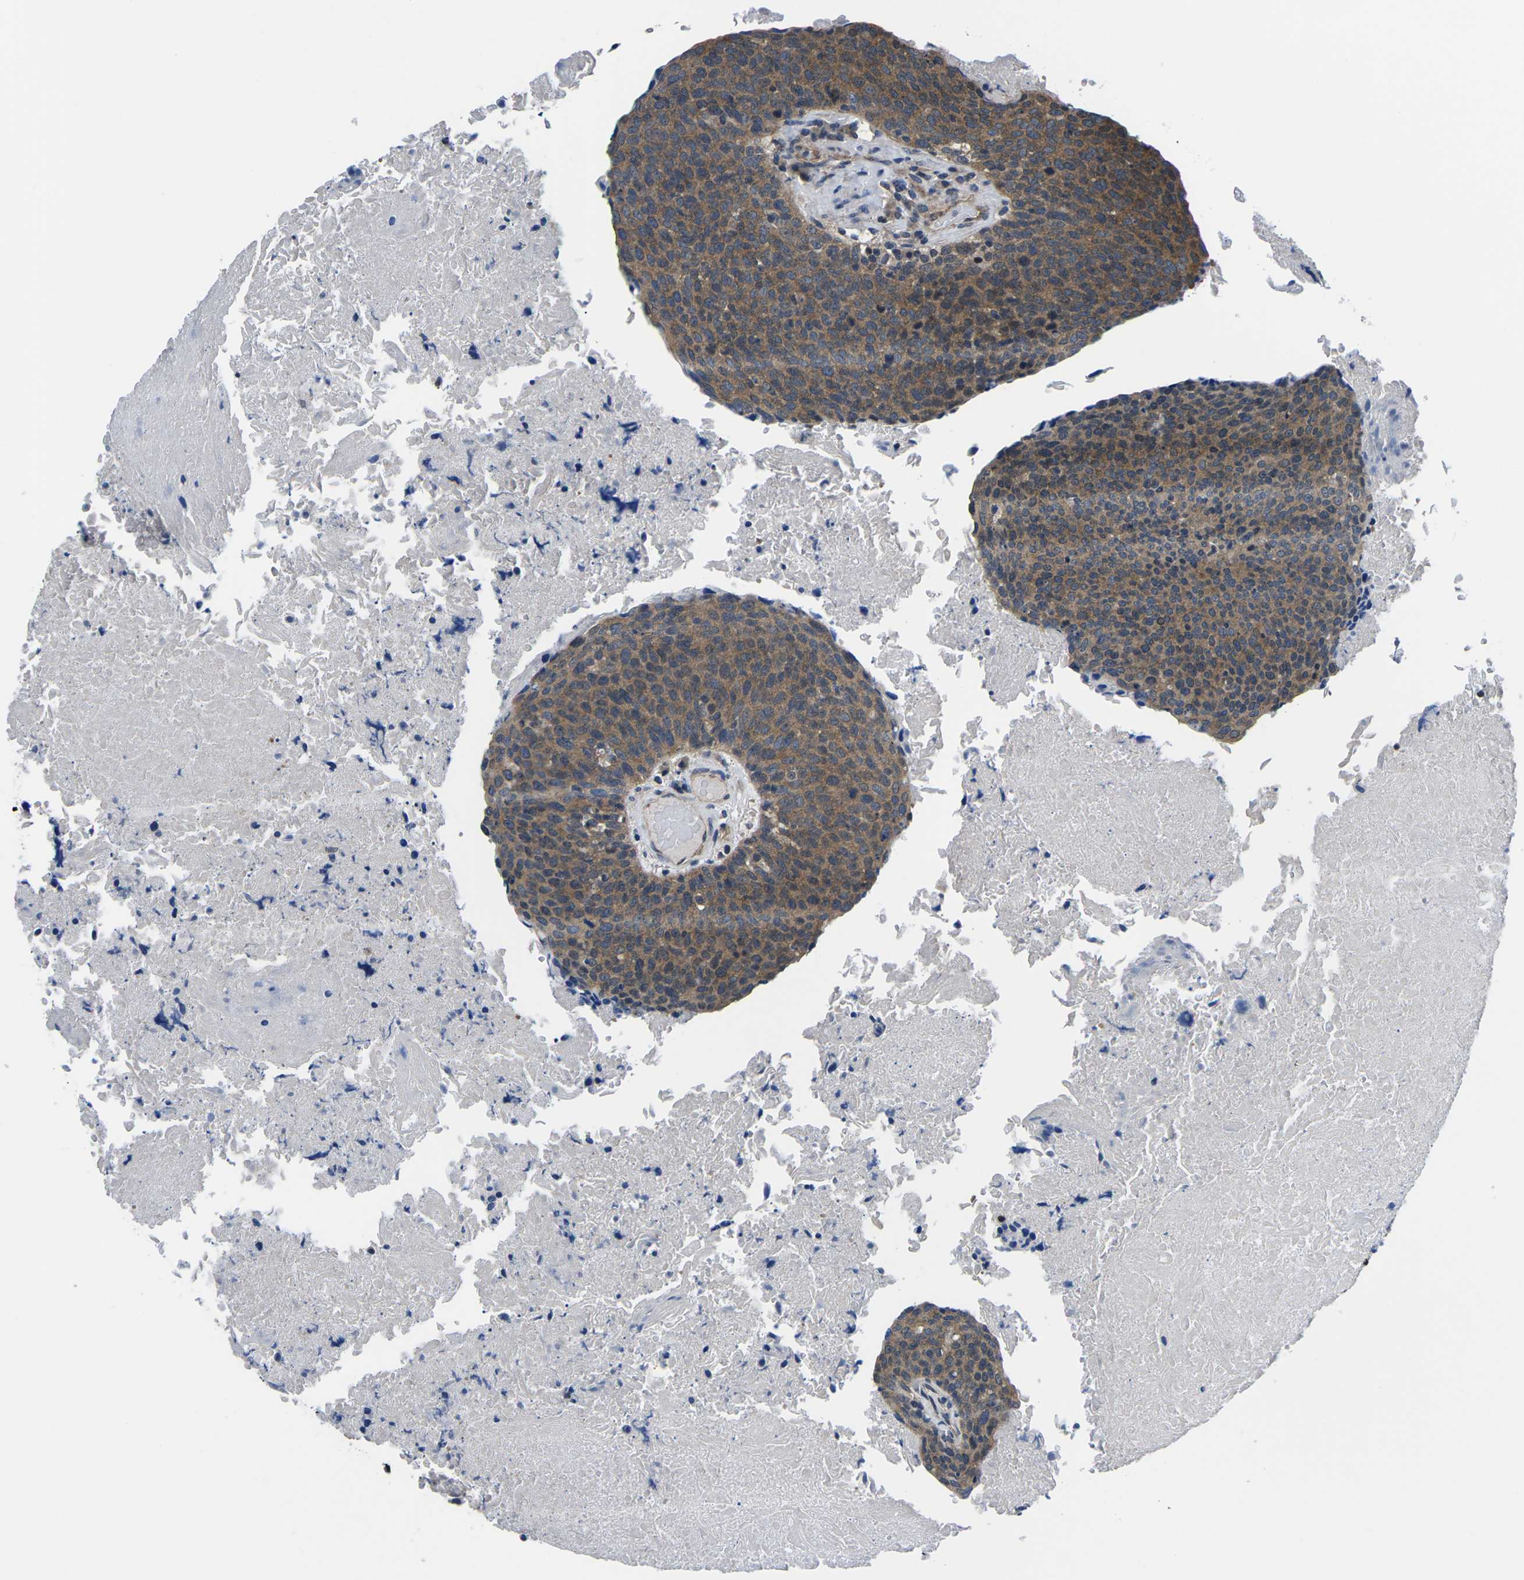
{"staining": {"intensity": "moderate", "quantity": ">75%", "location": "cytoplasmic/membranous"}, "tissue": "head and neck cancer", "cell_type": "Tumor cells", "image_type": "cancer", "snomed": [{"axis": "morphology", "description": "Squamous cell carcinoma, NOS"}, {"axis": "morphology", "description": "Squamous cell carcinoma, metastatic, NOS"}, {"axis": "topography", "description": "Lymph node"}, {"axis": "topography", "description": "Head-Neck"}], "caption": "IHC micrograph of neoplastic tissue: human head and neck metastatic squamous cell carcinoma stained using immunohistochemistry reveals medium levels of moderate protein expression localized specifically in the cytoplasmic/membranous of tumor cells, appearing as a cytoplasmic/membranous brown color.", "gene": "GSK3B", "patient": {"sex": "male", "age": 62}}